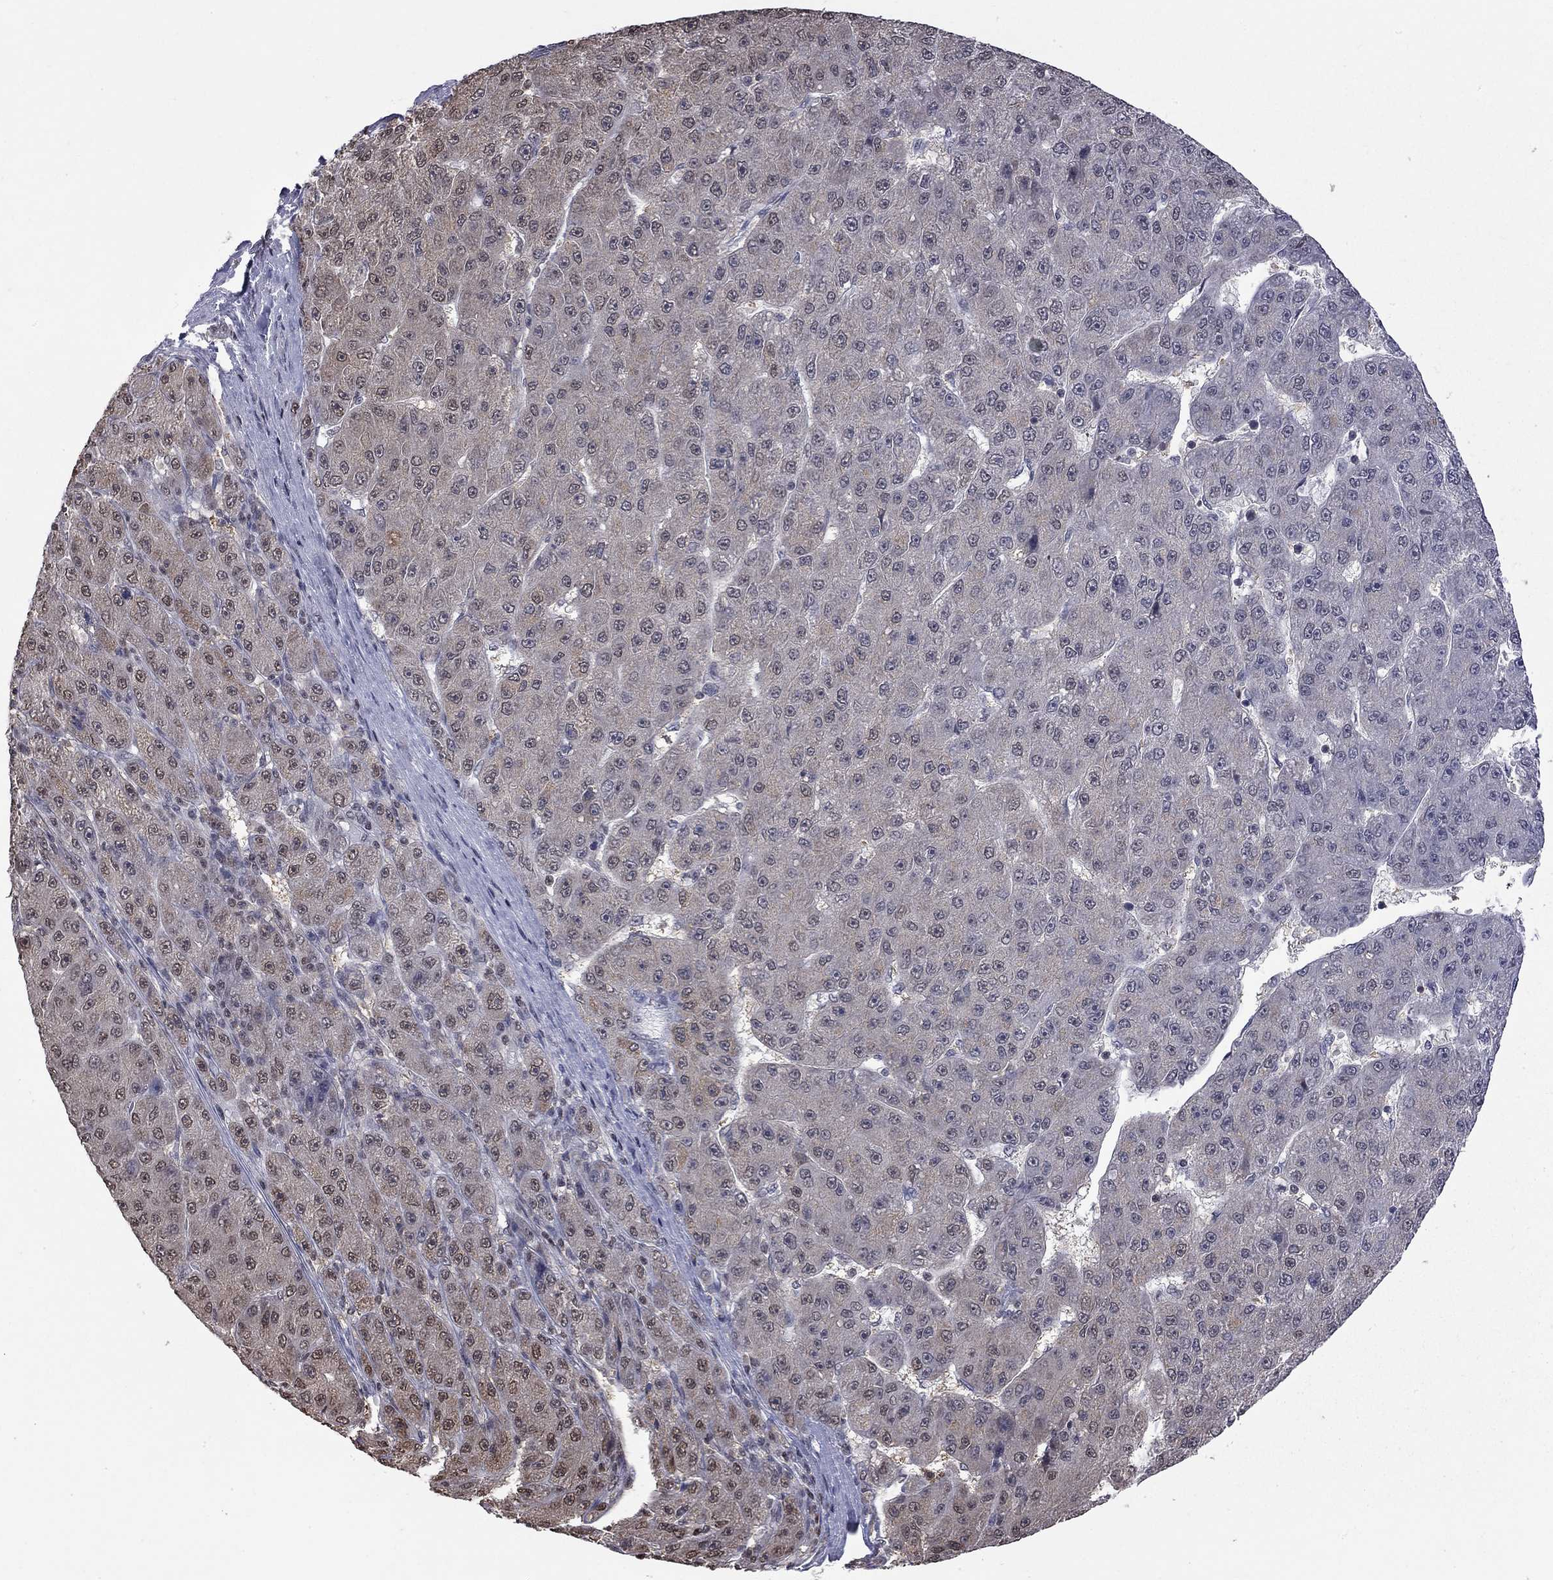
{"staining": {"intensity": "negative", "quantity": "none", "location": "none"}, "tissue": "liver cancer", "cell_type": "Tumor cells", "image_type": "cancer", "snomed": [{"axis": "morphology", "description": "Carcinoma, Hepatocellular, NOS"}, {"axis": "topography", "description": "Liver"}], "caption": "This is an immunohistochemistry micrograph of human liver cancer. There is no staining in tumor cells.", "gene": "RFWD3", "patient": {"sex": "male", "age": 67}}